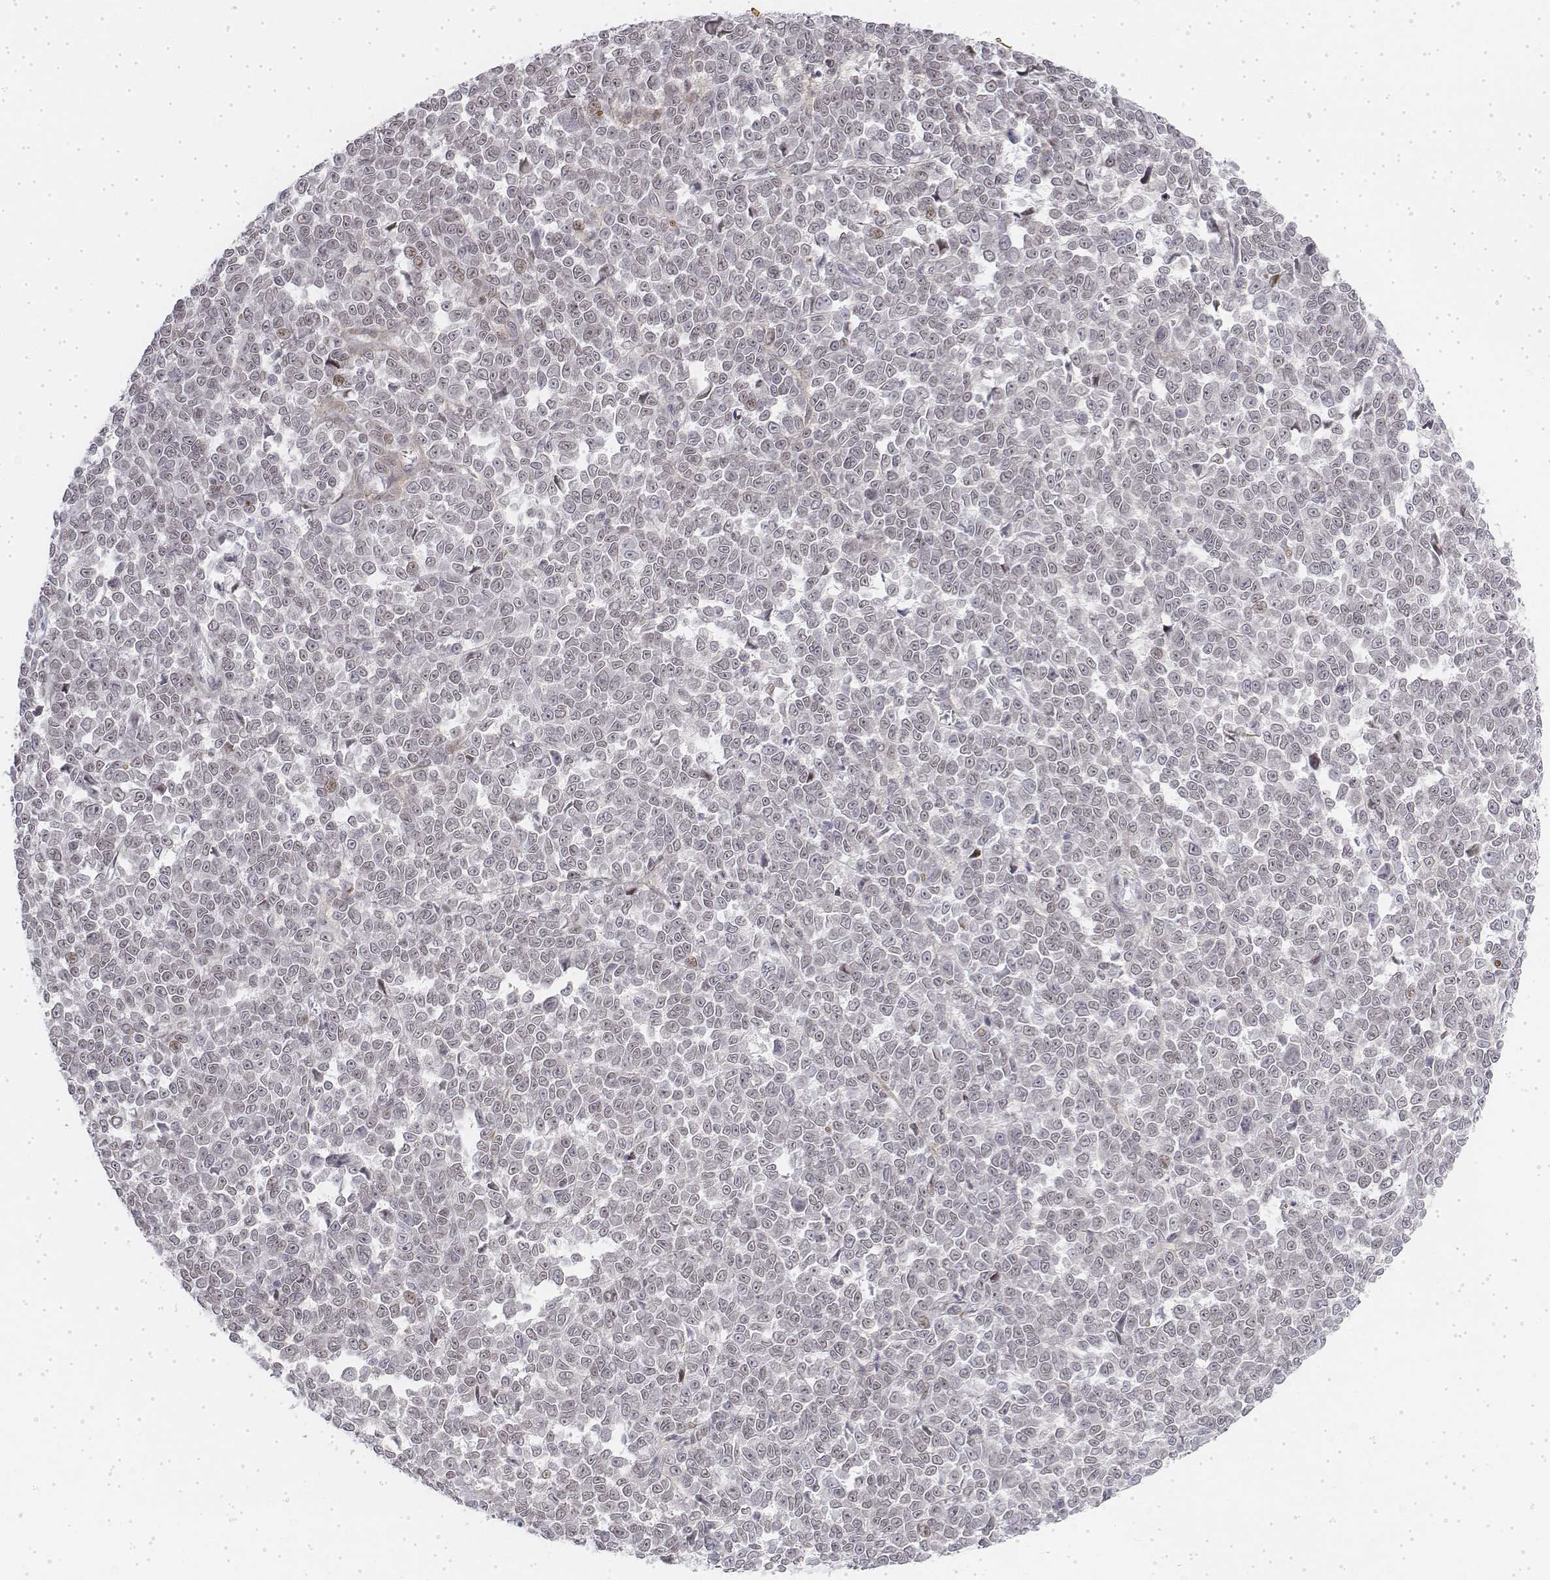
{"staining": {"intensity": "negative", "quantity": "none", "location": "none"}, "tissue": "melanoma", "cell_type": "Tumor cells", "image_type": "cancer", "snomed": [{"axis": "morphology", "description": "Malignant melanoma, NOS"}, {"axis": "topography", "description": "Skin"}], "caption": "An IHC micrograph of malignant melanoma is shown. There is no staining in tumor cells of malignant melanoma.", "gene": "KRT84", "patient": {"sex": "female", "age": 95}}